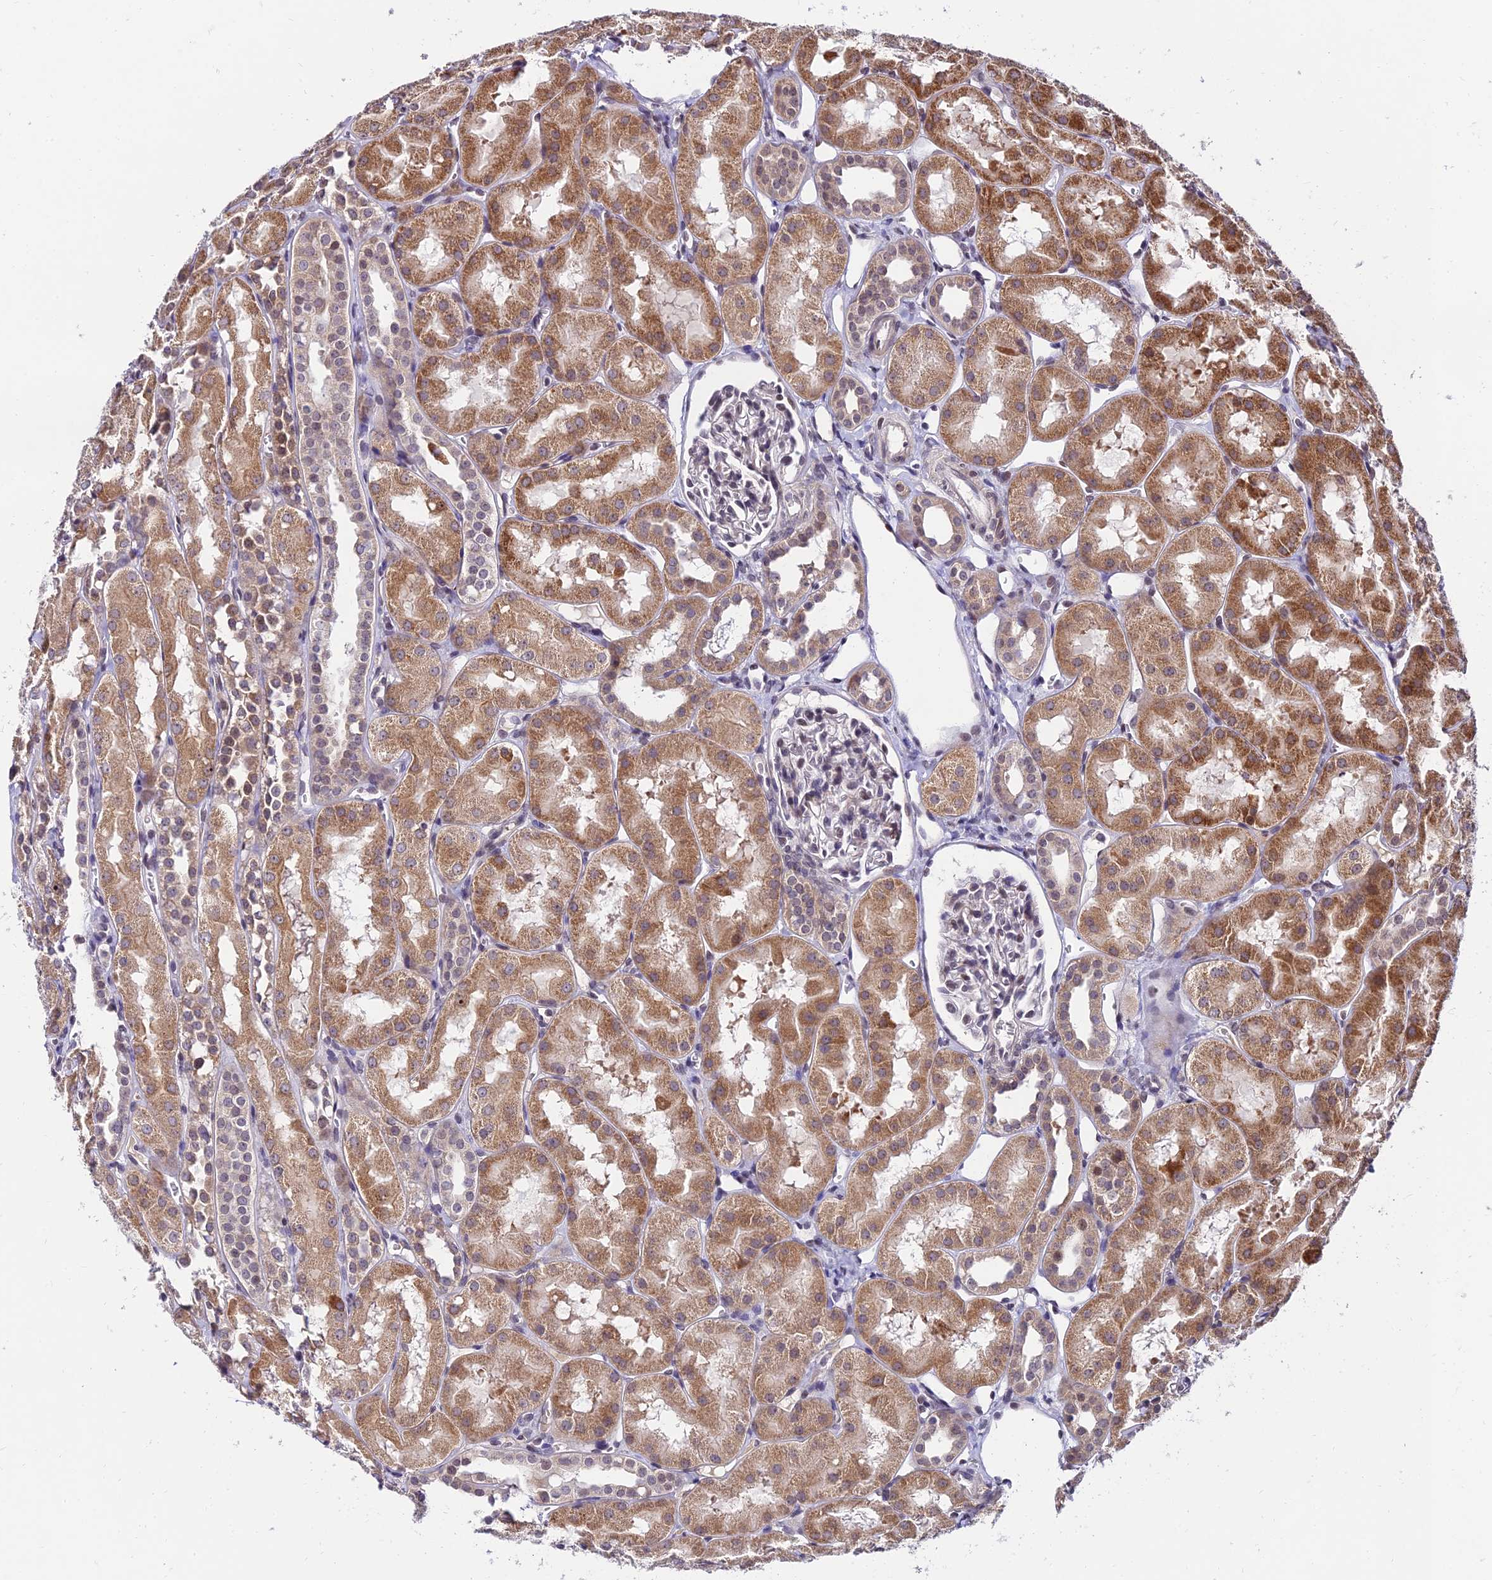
{"staining": {"intensity": "weak", "quantity": "<25%", "location": "cytoplasmic/membranous"}, "tissue": "kidney", "cell_type": "Cells in glomeruli", "image_type": "normal", "snomed": [{"axis": "morphology", "description": "Normal tissue, NOS"}, {"axis": "topography", "description": "Kidney"}, {"axis": "topography", "description": "Urinary bladder"}], "caption": "DAB immunohistochemical staining of unremarkable human kidney exhibits no significant expression in cells in glomeruli. (DAB (3,3'-diaminobenzidine) immunohistochemistry with hematoxylin counter stain).", "gene": "CDNF", "patient": {"sex": "male", "age": 16}}